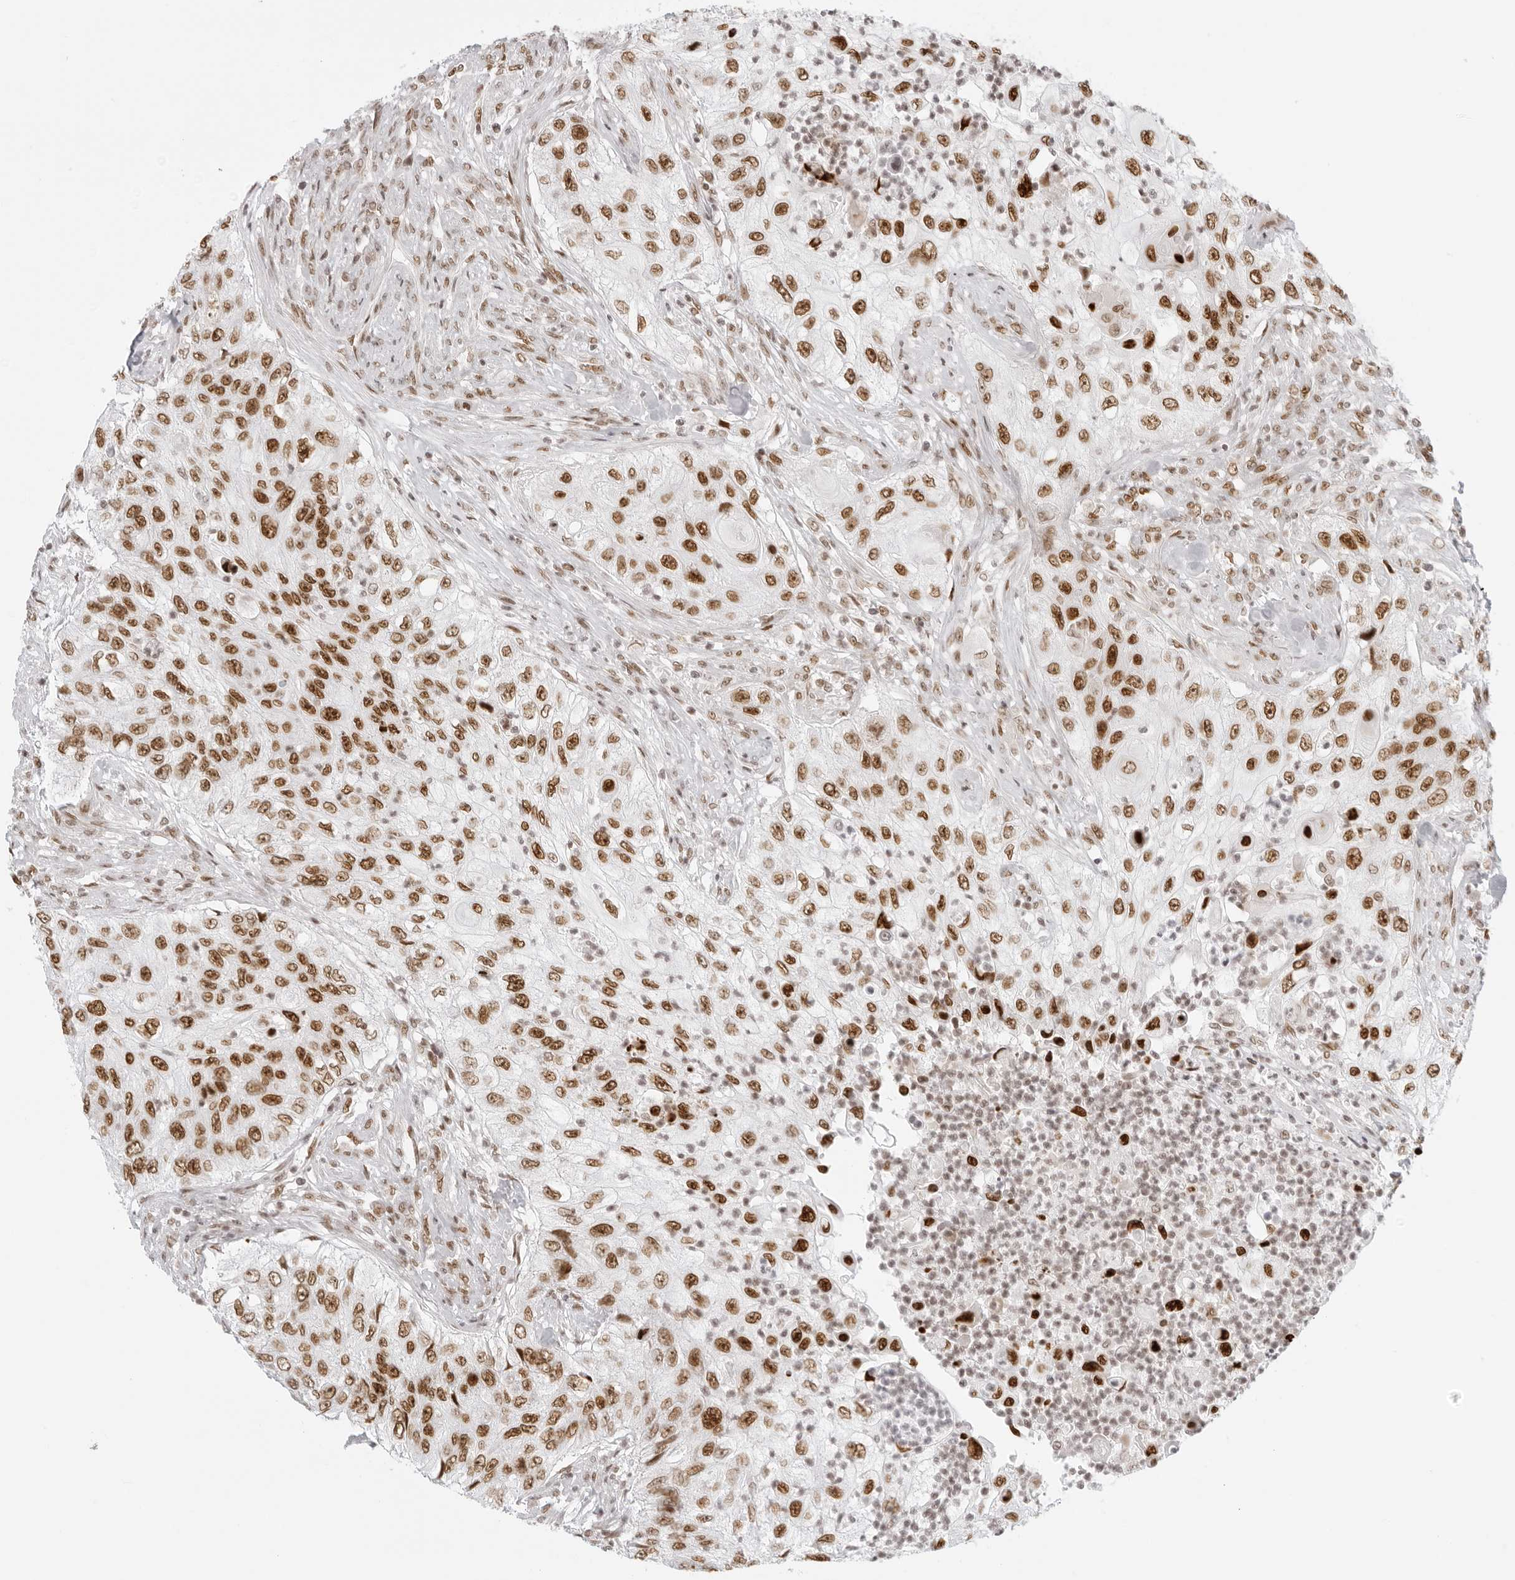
{"staining": {"intensity": "moderate", "quantity": ">75%", "location": "nuclear"}, "tissue": "urothelial cancer", "cell_type": "Tumor cells", "image_type": "cancer", "snomed": [{"axis": "morphology", "description": "Urothelial carcinoma, High grade"}, {"axis": "topography", "description": "Urinary bladder"}], "caption": "Human urothelial carcinoma (high-grade) stained with a brown dye displays moderate nuclear positive staining in about >75% of tumor cells.", "gene": "RCC1", "patient": {"sex": "female", "age": 60}}